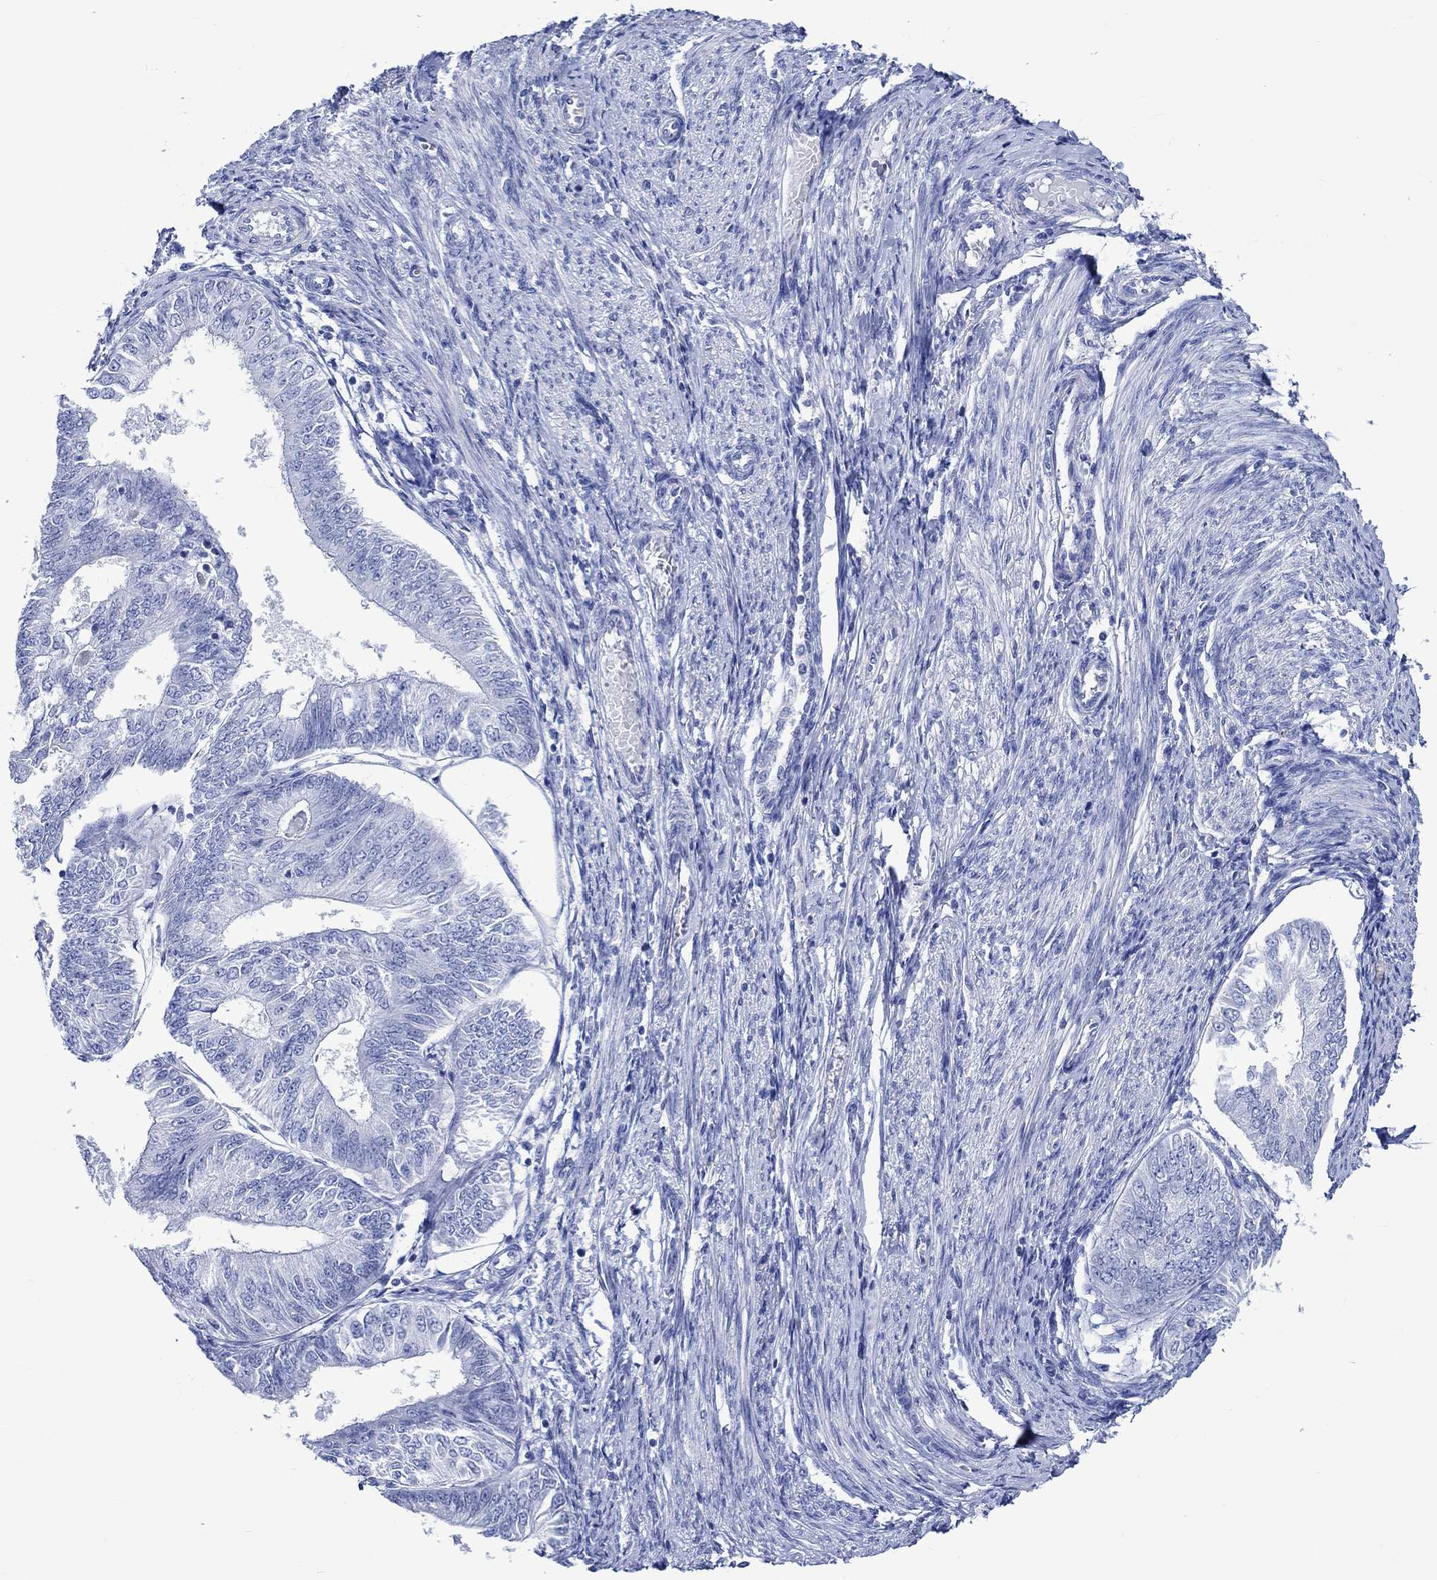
{"staining": {"intensity": "negative", "quantity": "none", "location": "none"}, "tissue": "endometrial cancer", "cell_type": "Tumor cells", "image_type": "cancer", "snomed": [{"axis": "morphology", "description": "Adenocarcinoma, NOS"}, {"axis": "topography", "description": "Endometrium"}], "caption": "Immunohistochemistry image of human endometrial adenocarcinoma stained for a protein (brown), which demonstrates no expression in tumor cells.", "gene": "KLHL33", "patient": {"sex": "female", "age": 58}}